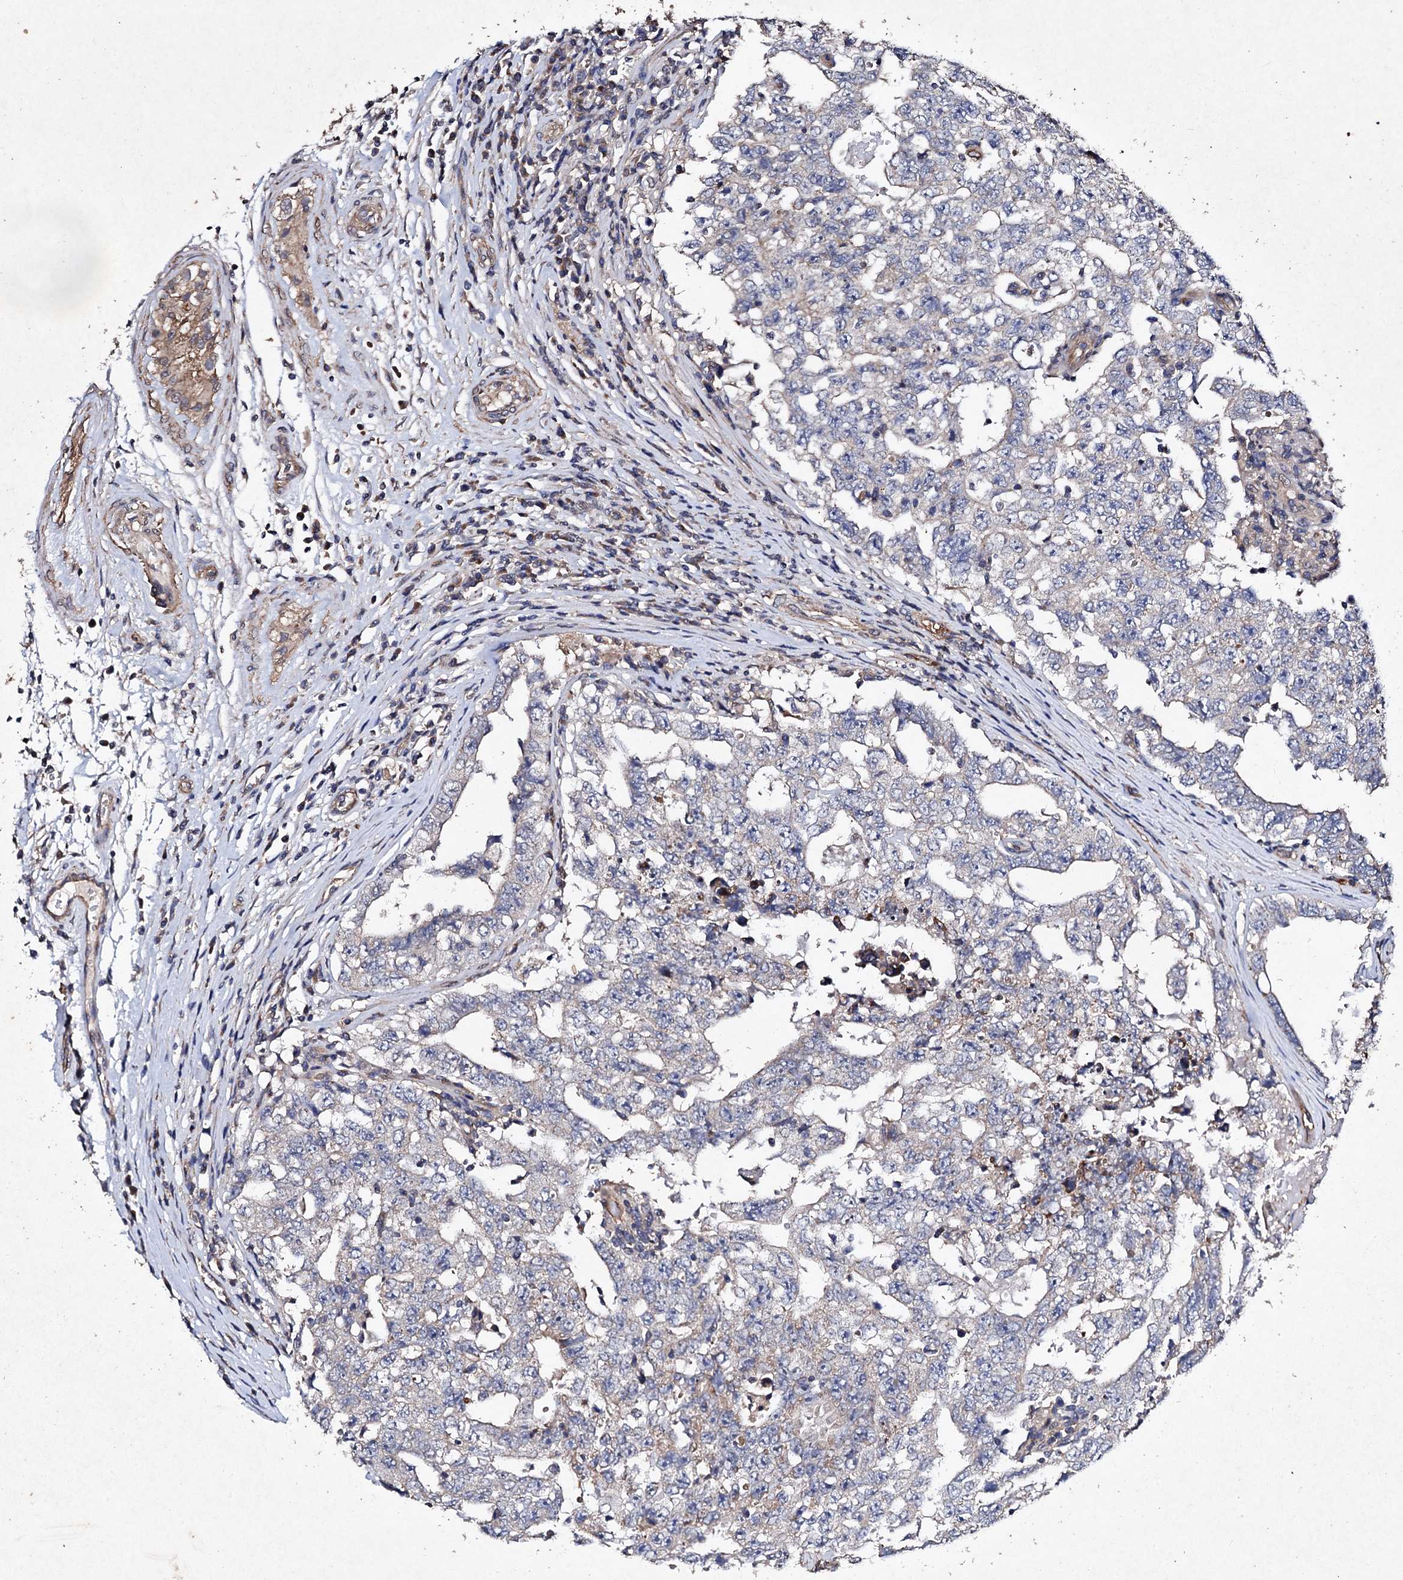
{"staining": {"intensity": "negative", "quantity": "none", "location": "none"}, "tissue": "testis cancer", "cell_type": "Tumor cells", "image_type": "cancer", "snomed": [{"axis": "morphology", "description": "Carcinoma, Embryonal, NOS"}, {"axis": "topography", "description": "Testis"}], "caption": "A high-resolution histopathology image shows IHC staining of testis cancer, which shows no significant positivity in tumor cells.", "gene": "MOCOS", "patient": {"sex": "male", "age": 26}}